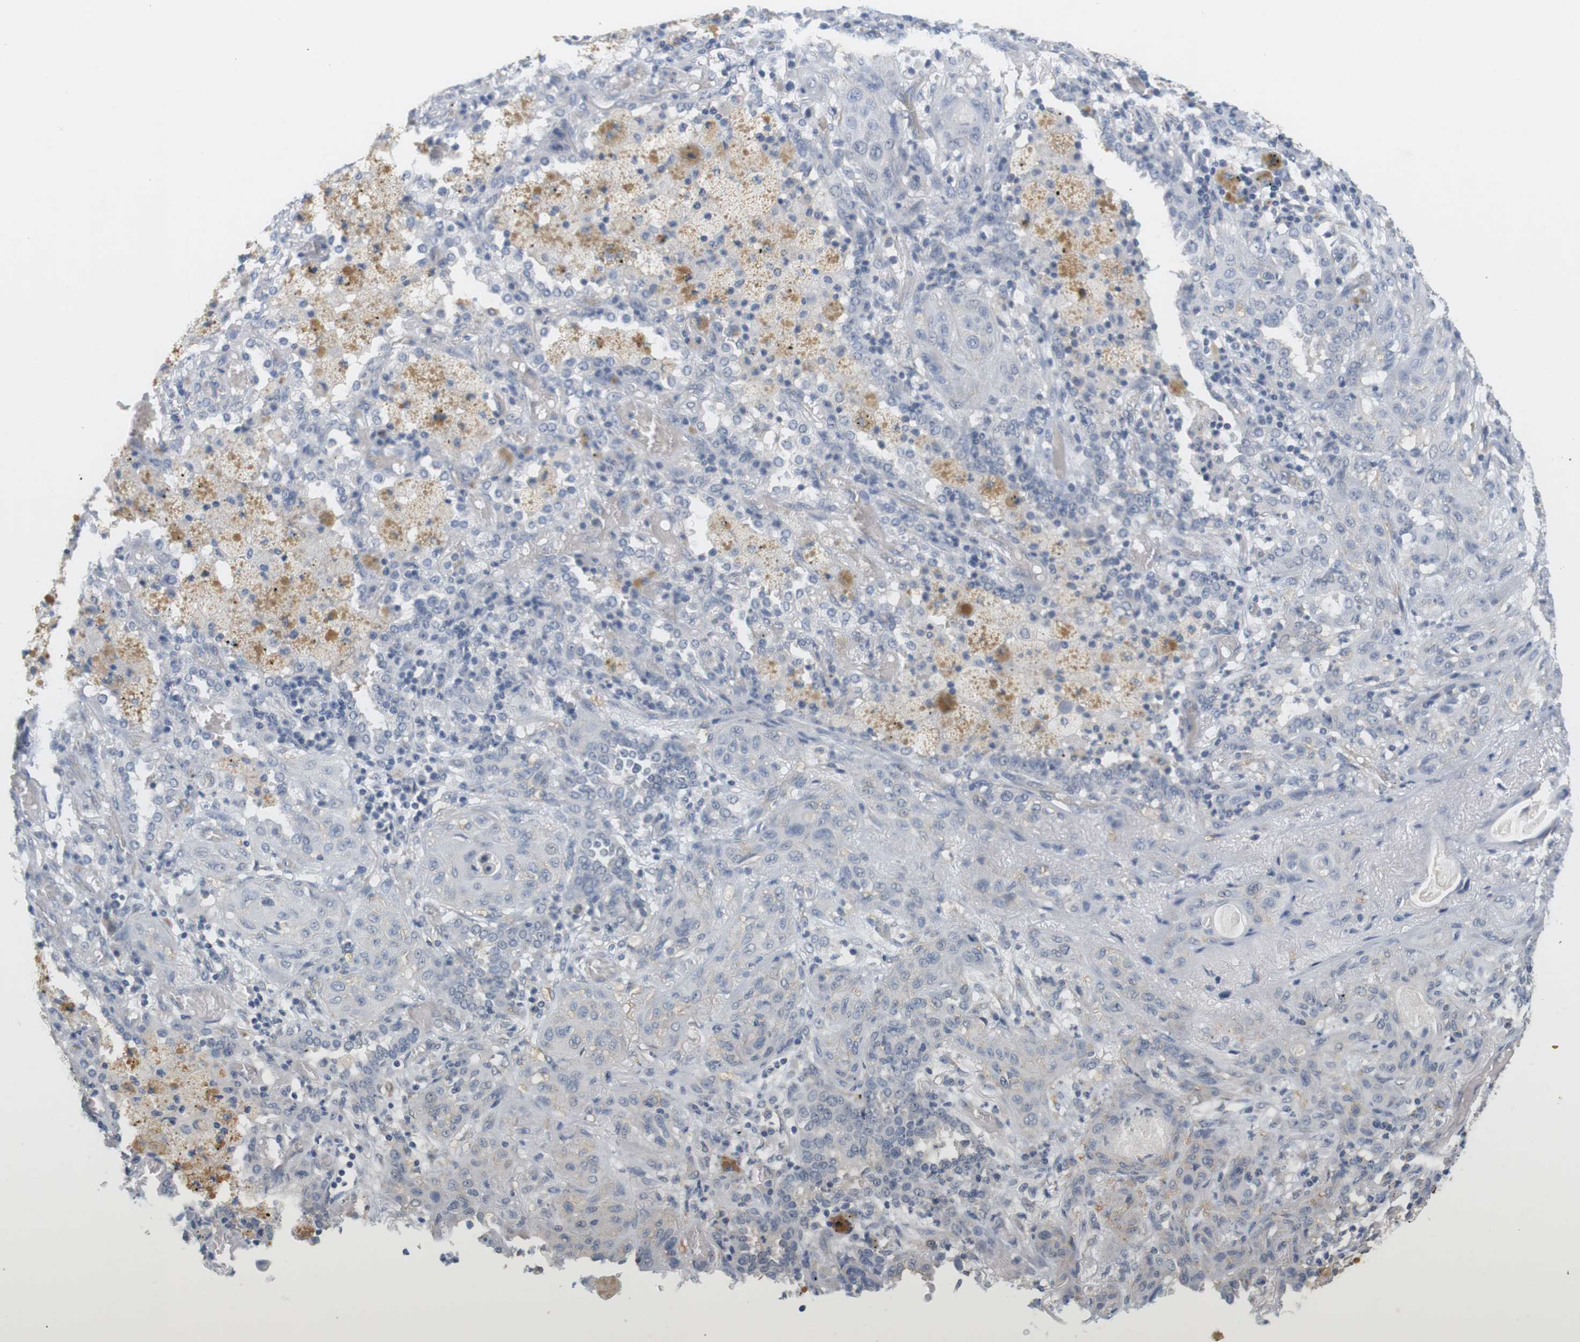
{"staining": {"intensity": "negative", "quantity": "none", "location": "none"}, "tissue": "lung cancer", "cell_type": "Tumor cells", "image_type": "cancer", "snomed": [{"axis": "morphology", "description": "Squamous cell carcinoma, NOS"}, {"axis": "topography", "description": "Lung"}], "caption": "Tumor cells show no significant expression in lung cancer.", "gene": "OSR1", "patient": {"sex": "female", "age": 47}}